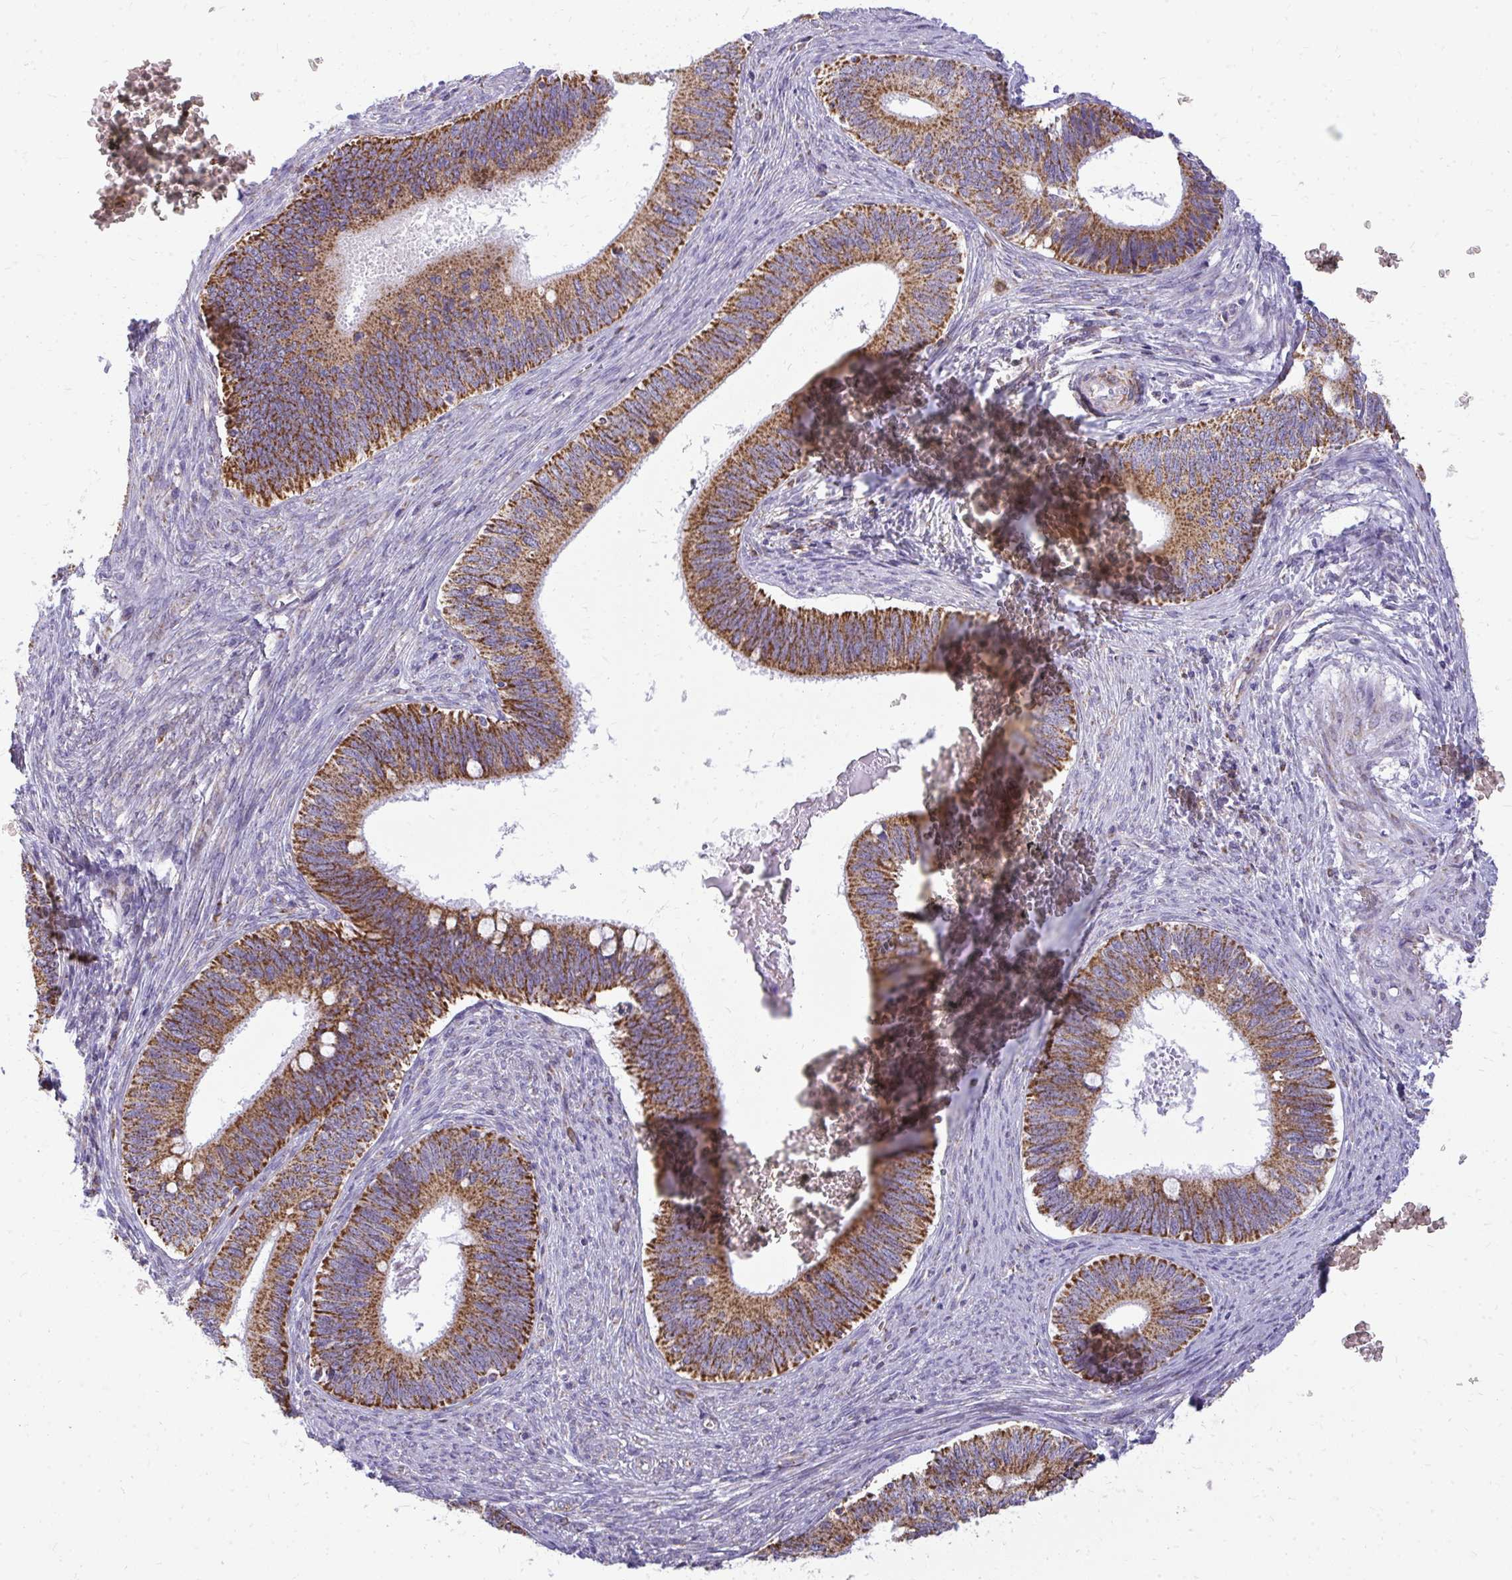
{"staining": {"intensity": "strong", "quantity": ">75%", "location": "cytoplasmic/membranous"}, "tissue": "cervical cancer", "cell_type": "Tumor cells", "image_type": "cancer", "snomed": [{"axis": "morphology", "description": "Adenocarcinoma, NOS"}, {"axis": "topography", "description": "Cervix"}], "caption": "The photomicrograph shows immunohistochemical staining of adenocarcinoma (cervical). There is strong cytoplasmic/membranous staining is seen in approximately >75% of tumor cells.", "gene": "IFIT1", "patient": {"sex": "female", "age": 42}}